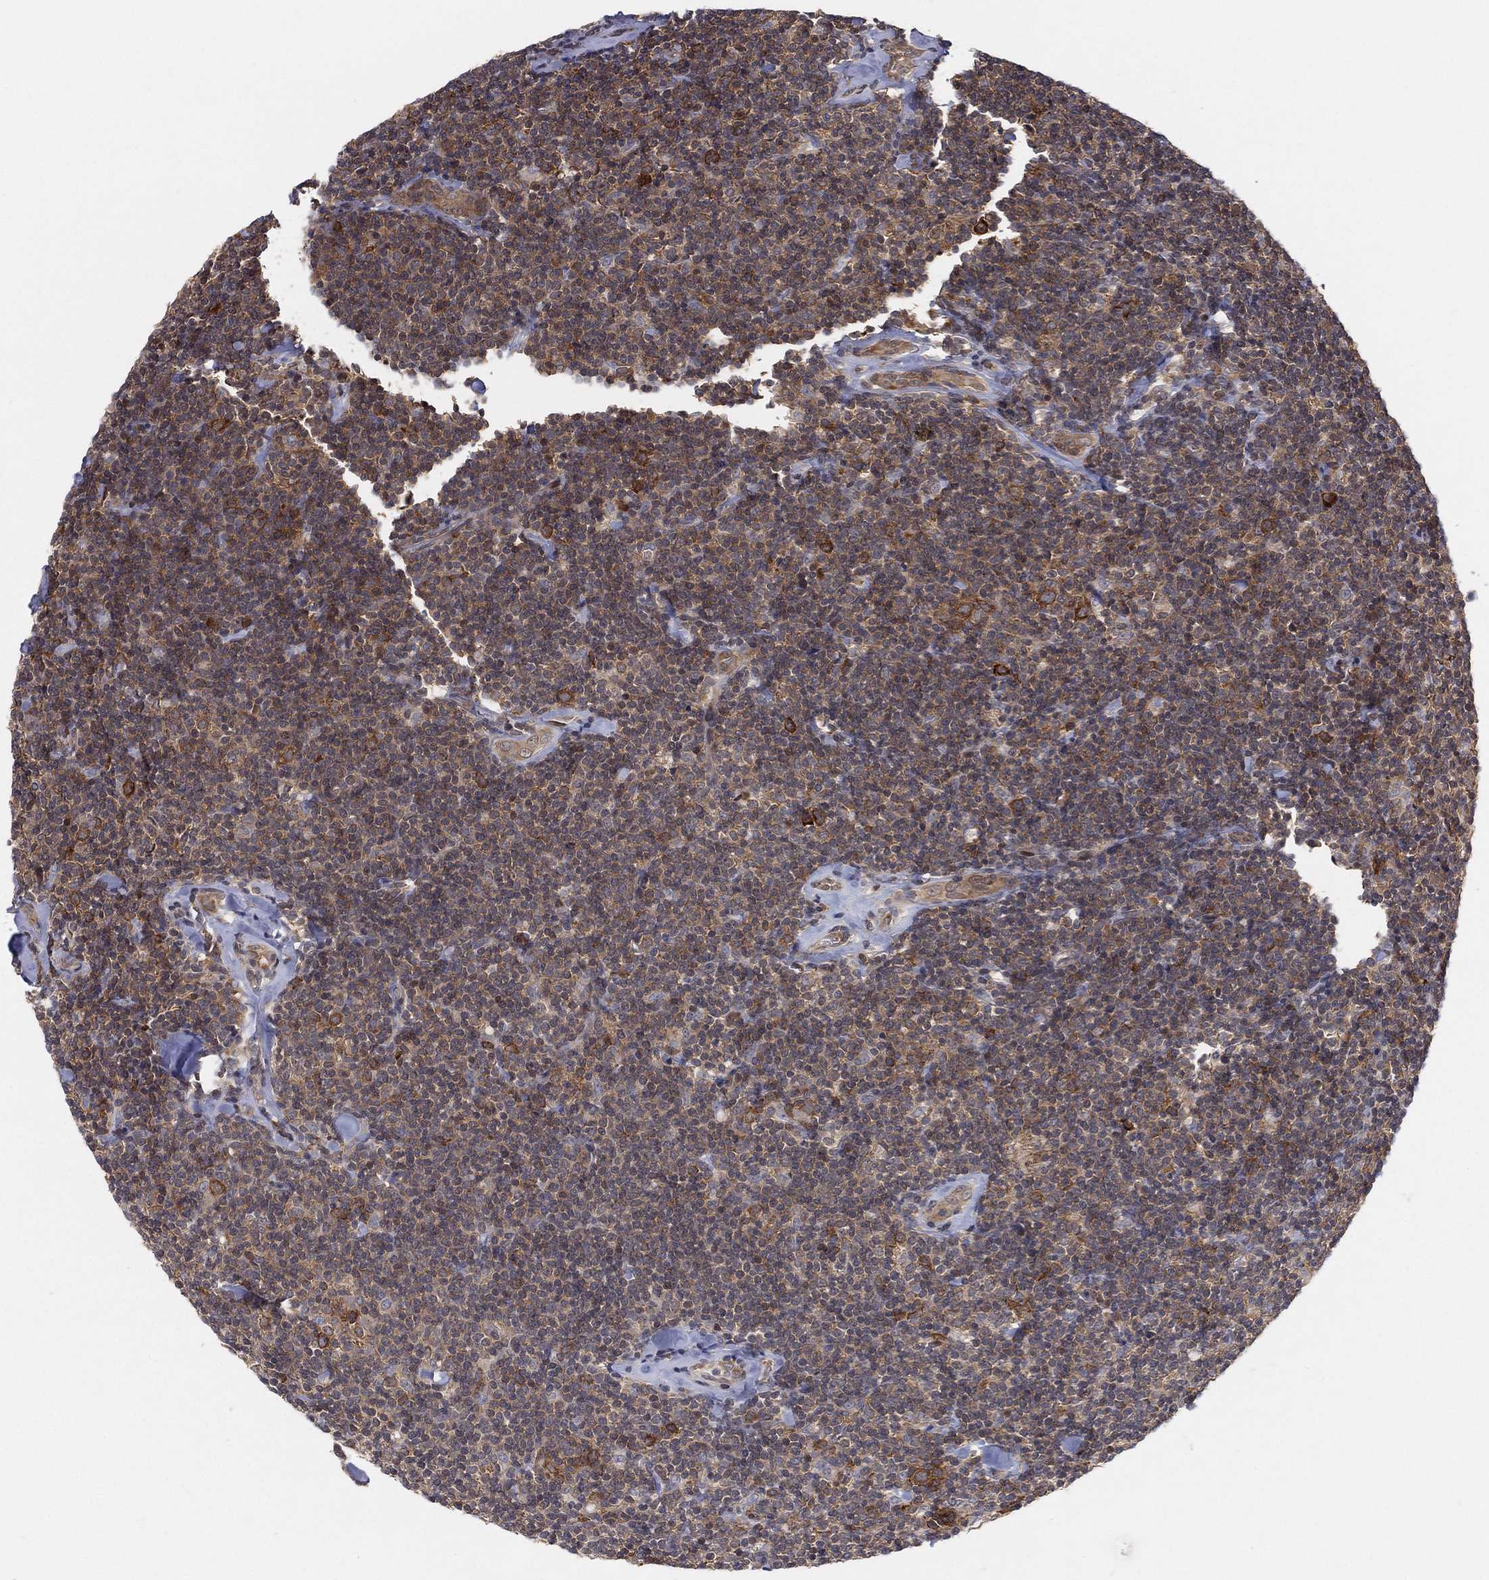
{"staining": {"intensity": "moderate", "quantity": "25%-75%", "location": "cytoplasmic/membranous"}, "tissue": "lymphoma", "cell_type": "Tumor cells", "image_type": "cancer", "snomed": [{"axis": "morphology", "description": "Malignant lymphoma, non-Hodgkin's type, Low grade"}, {"axis": "topography", "description": "Lymph node"}], "caption": "Immunohistochemical staining of human lymphoma shows medium levels of moderate cytoplasmic/membranous protein staining in about 25%-75% of tumor cells.", "gene": "TMTC4", "patient": {"sex": "female", "age": 56}}